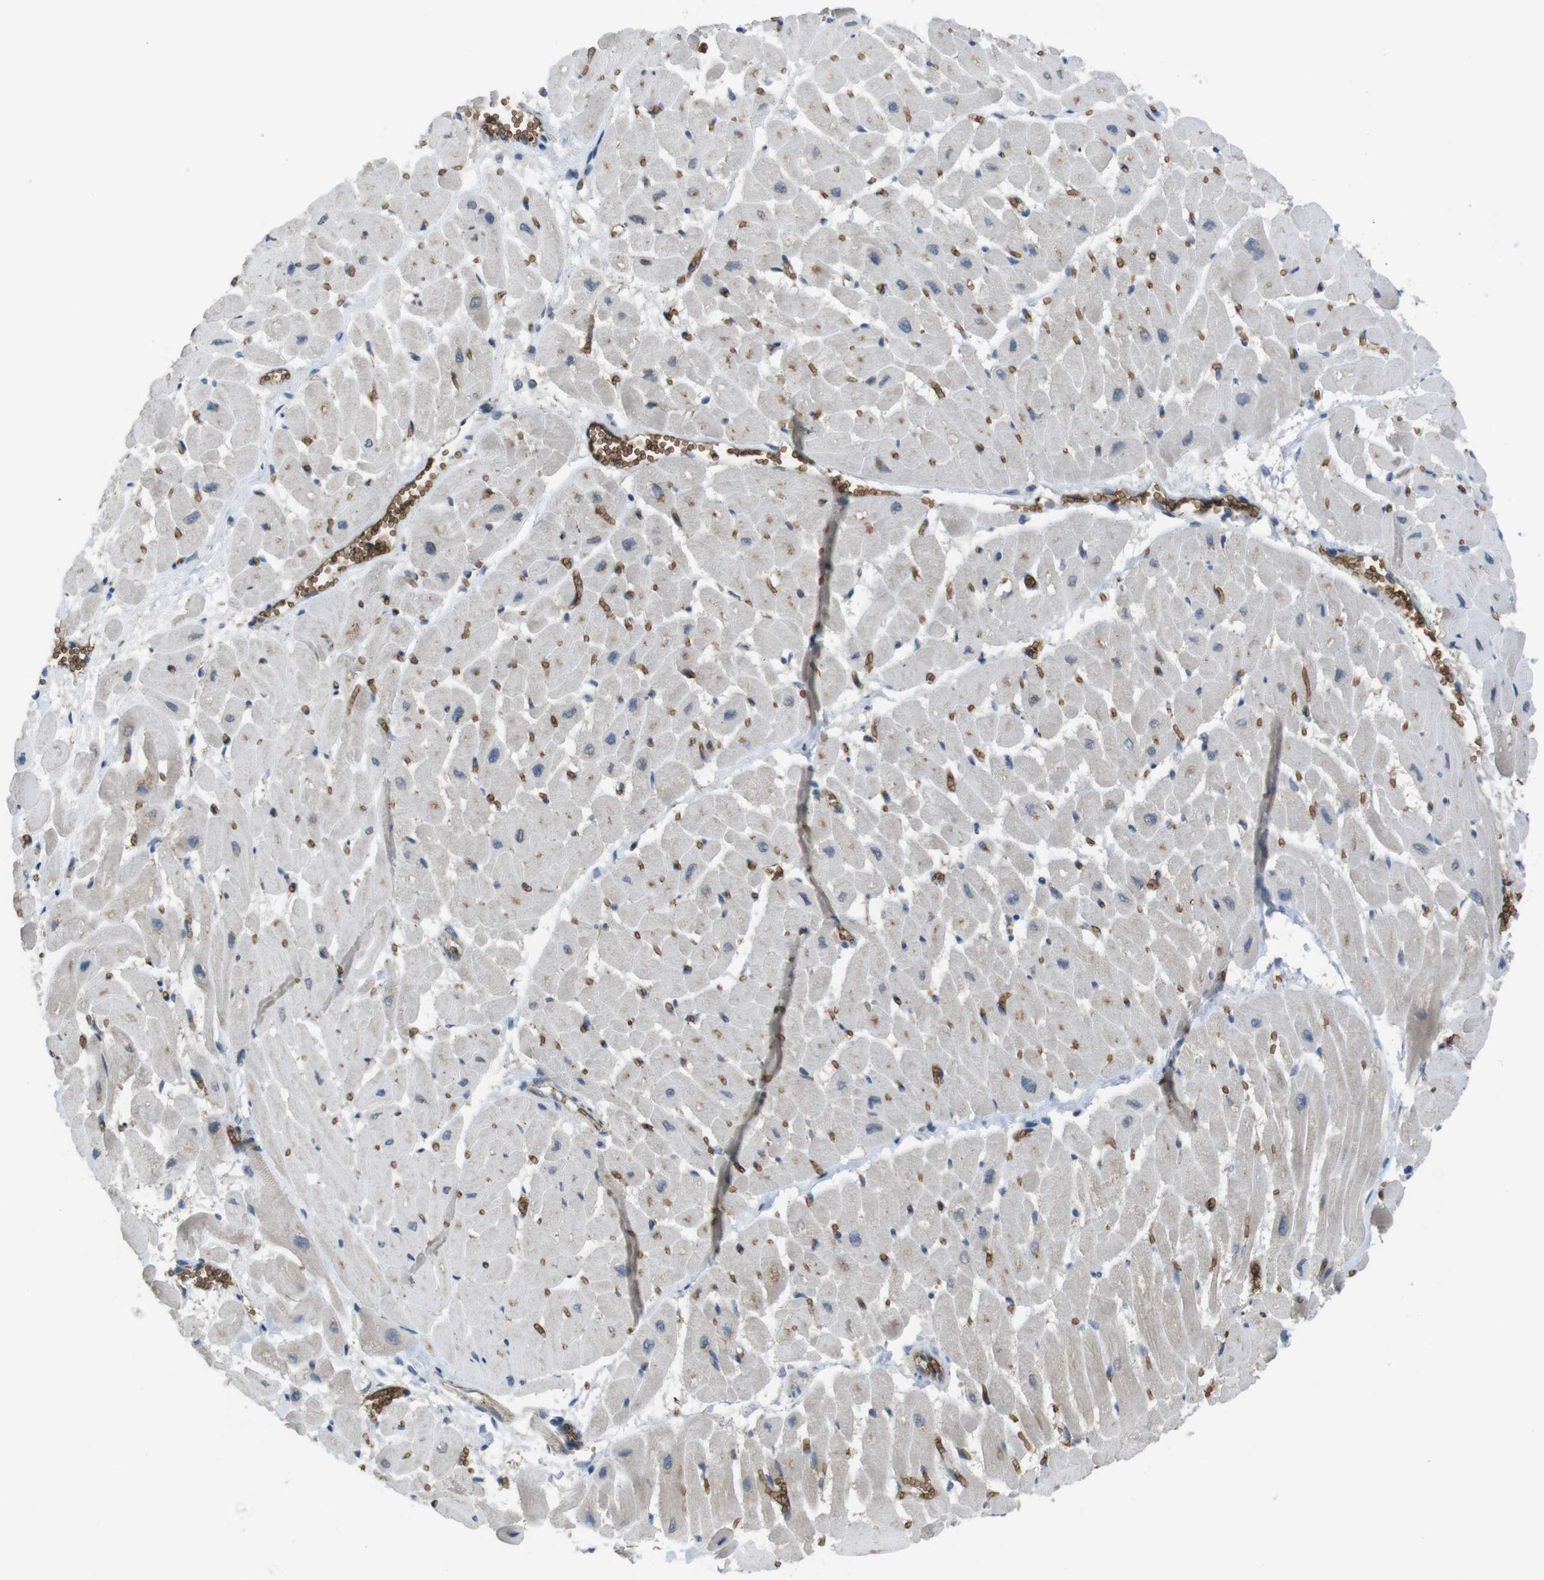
{"staining": {"intensity": "moderate", "quantity": "<25%", "location": "cytoplasmic/membranous"}, "tissue": "heart muscle", "cell_type": "Cardiomyocytes", "image_type": "normal", "snomed": [{"axis": "morphology", "description": "Normal tissue, NOS"}, {"axis": "topography", "description": "Heart"}], "caption": "Immunohistochemical staining of benign human heart muscle displays <25% levels of moderate cytoplasmic/membranous protein positivity in approximately <25% of cardiomyocytes.", "gene": "GYPA", "patient": {"sex": "male", "age": 45}}